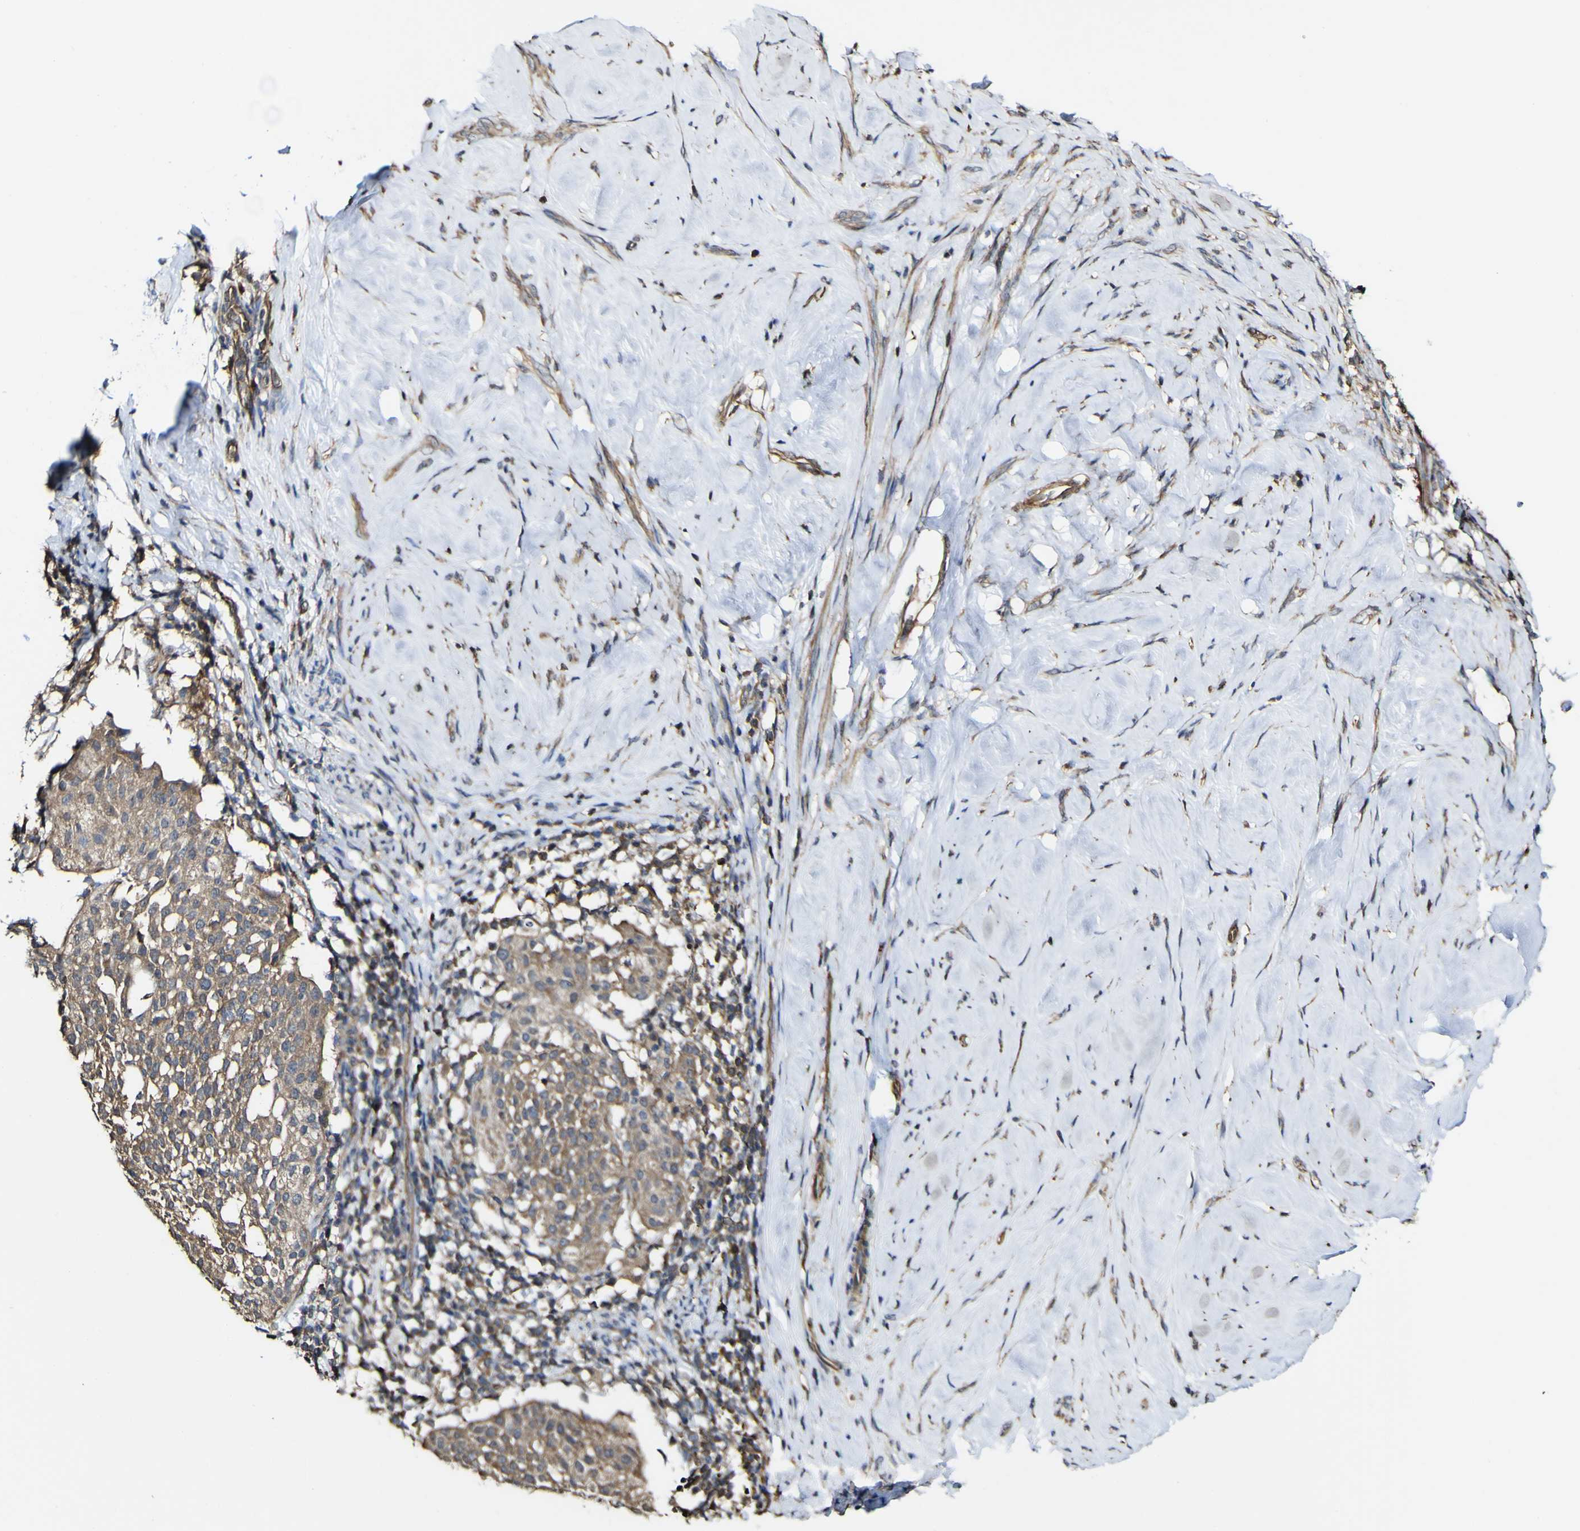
{"staining": {"intensity": "moderate", "quantity": ">75%", "location": "cytoplasmic/membranous"}, "tissue": "cervical cancer", "cell_type": "Tumor cells", "image_type": "cancer", "snomed": [{"axis": "morphology", "description": "Squamous cell carcinoma, NOS"}, {"axis": "topography", "description": "Cervix"}], "caption": "An image showing moderate cytoplasmic/membranous expression in approximately >75% of tumor cells in cervical squamous cell carcinoma, as visualized by brown immunohistochemical staining.", "gene": "PTPRR", "patient": {"sex": "female", "age": 51}}